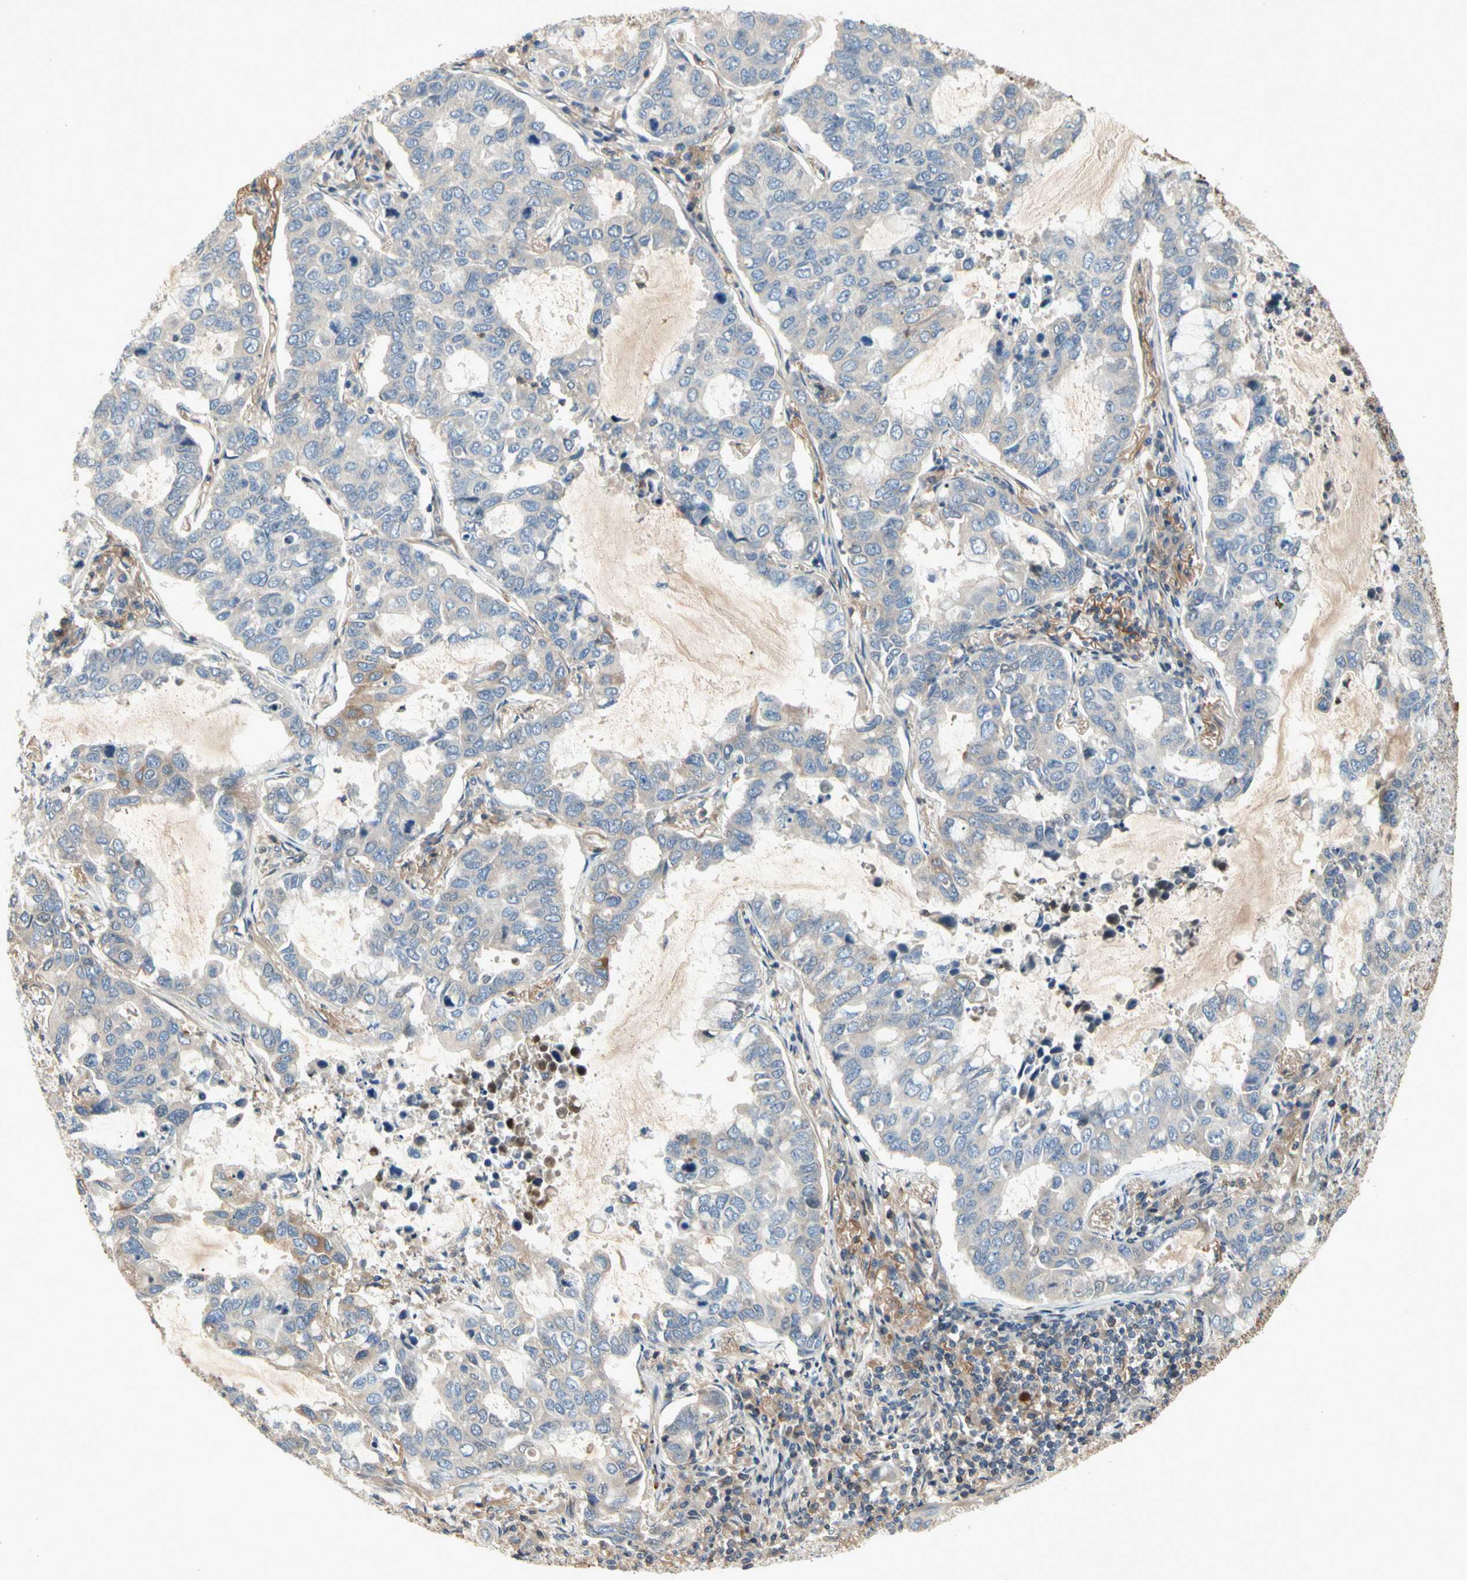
{"staining": {"intensity": "moderate", "quantity": "<25%", "location": "cytoplasmic/membranous"}, "tissue": "lung cancer", "cell_type": "Tumor cells", "image_type": "cancer", "snomed": [{"axis": "morphology", "description": "Adenocarcinoma, NOS"}, {"axis": "topography", "description": "Lung"}], "caption": "A high-resolution photomicrograph shows IHC staining of adenocarcinoma (lung), which exhibits moderate cytoplasmic/membranous positivity in approximately <25% of tumor cells.", "gene": "CRTAC1", "patient": {"sex": "male", "age": 64}}